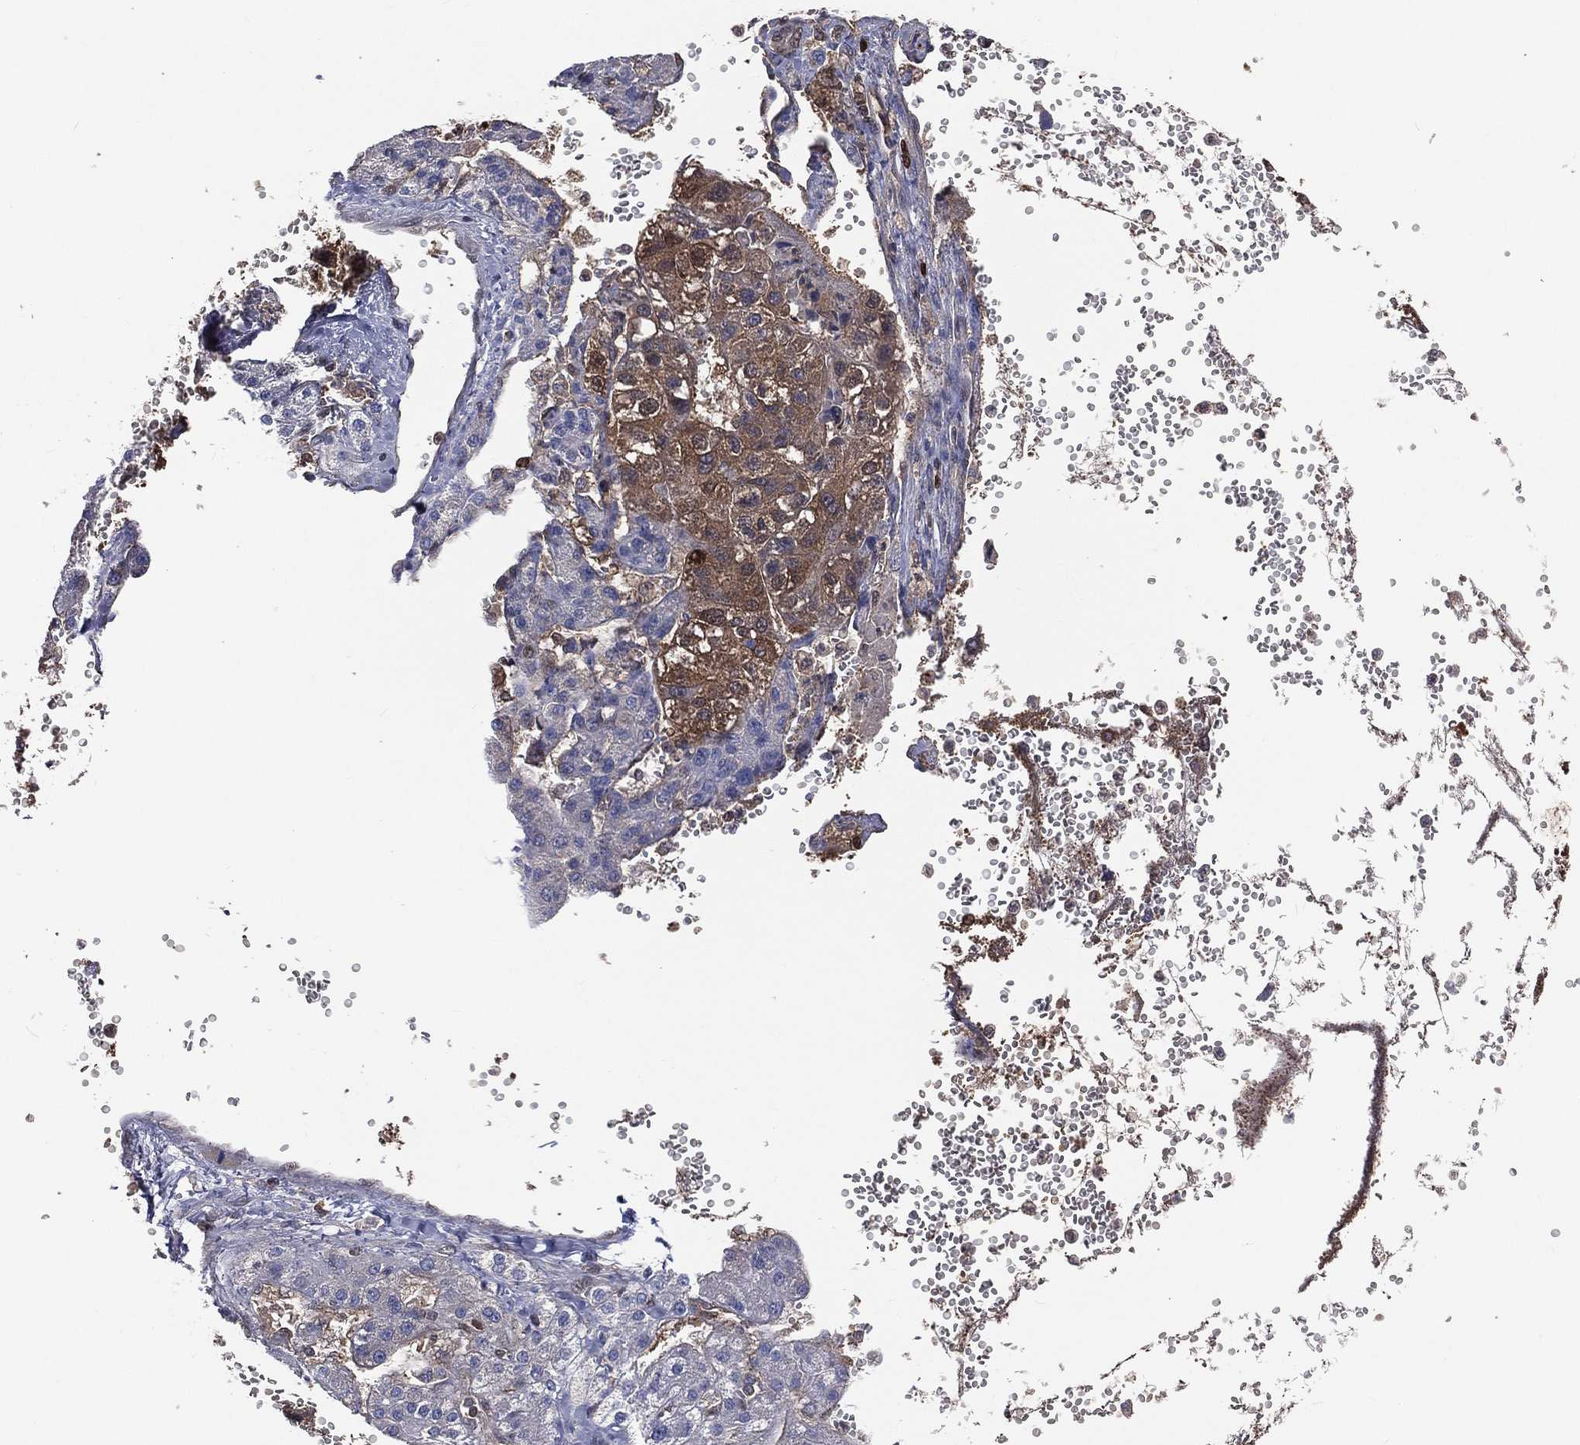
{"staining": {"intensity": "weak", "quantity": "<25%", "location": "cytoplasmic/membranous"}, "tissue": "liver cancer", "cell_type": "Tumor cells", "image_type": "cancer", "snomed": [{"axis": "morphology", "description": "Carcinoma, Hepatocellular, NOS"}, {"axis": "topography", "description": "Liver"}], "caption": "IHC image of hepatocellular carcinoma (liver) stained for a protein (brown), which exhibits no staining in tumor cells. (Brightfield microscopy of DAB IHC at high magnification).", "gene": "TBC1D2", "patient": {"sex": "female", "age": 70}}